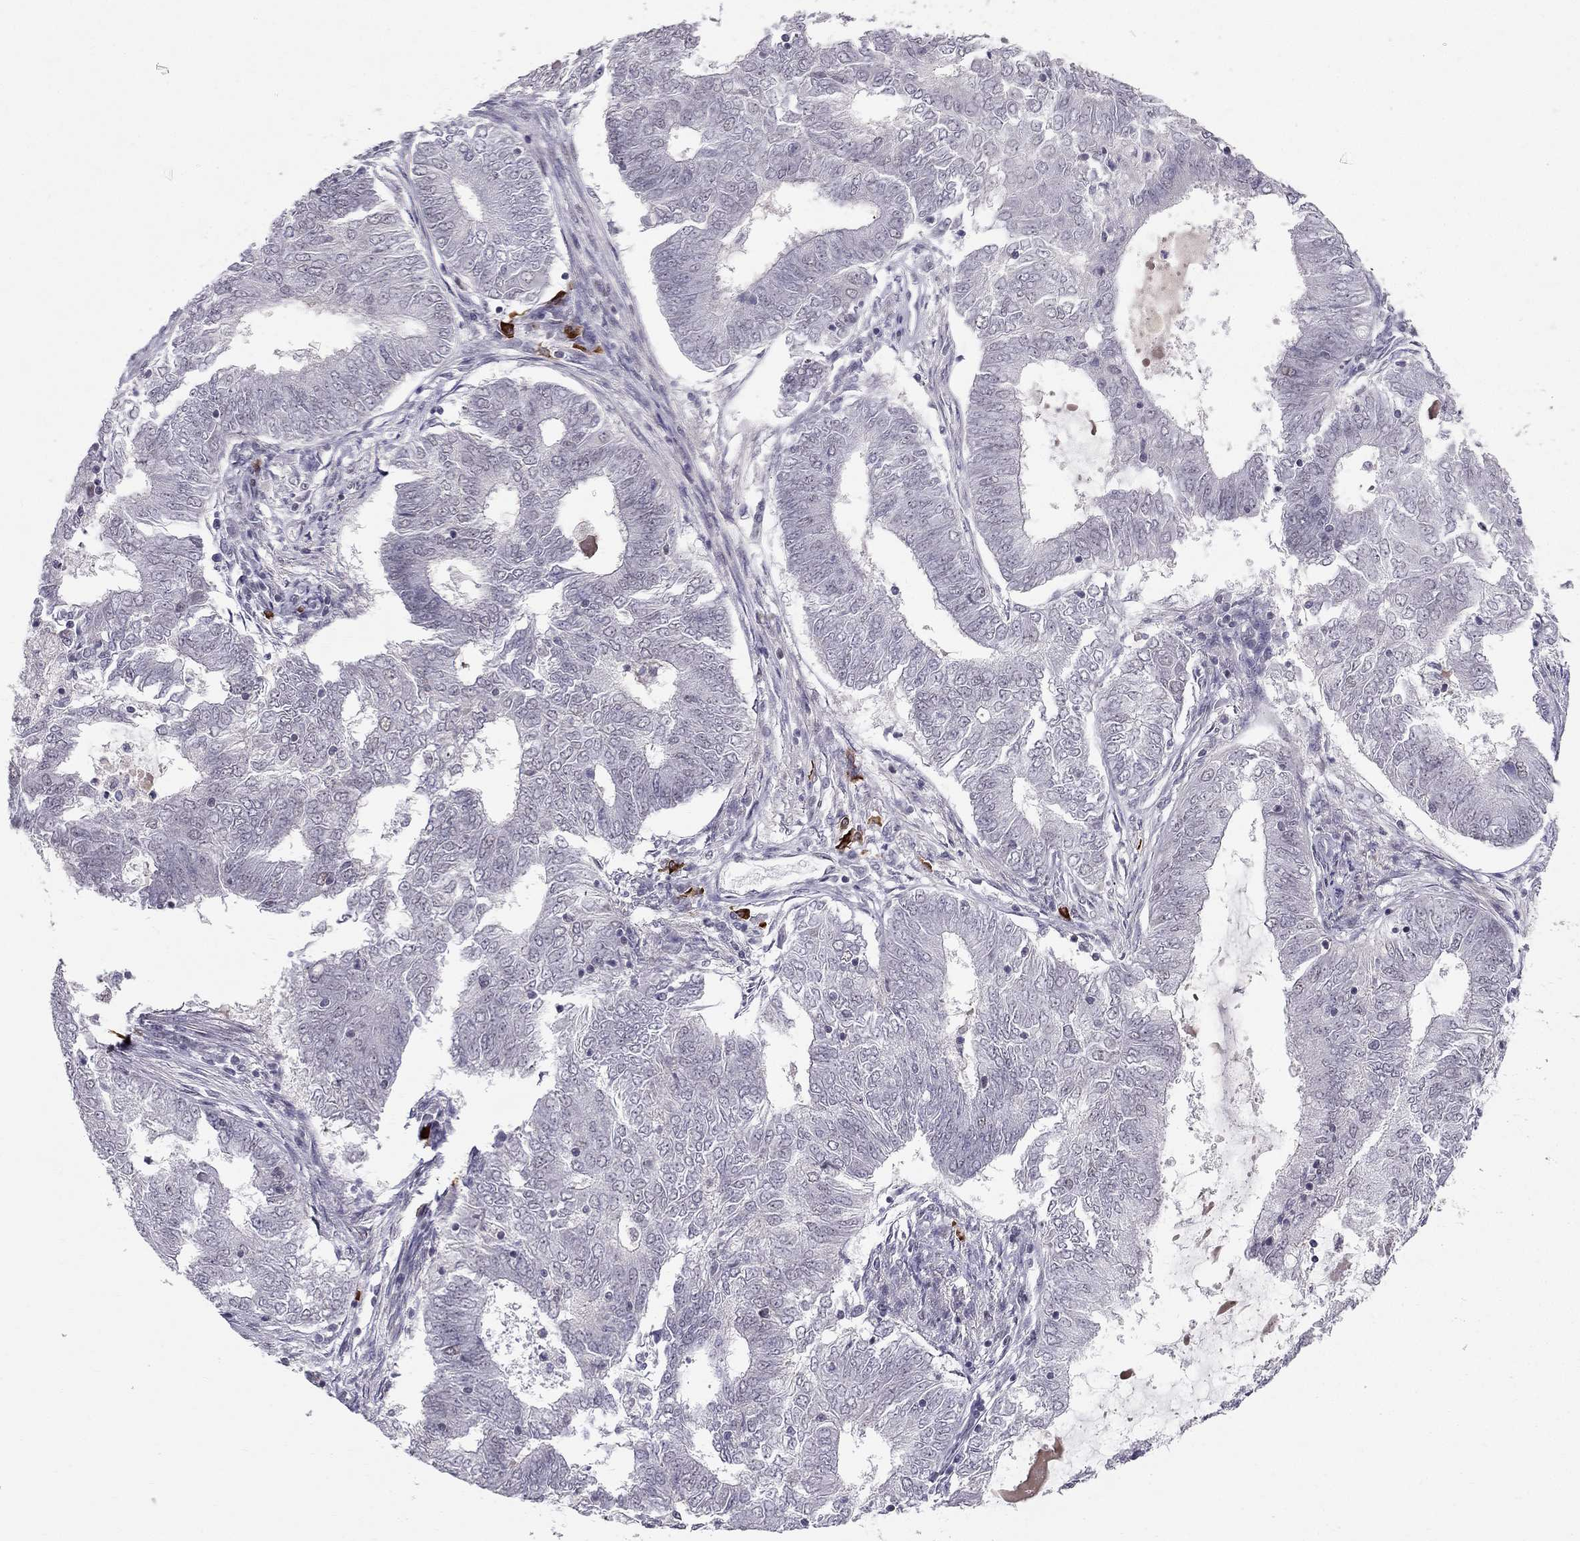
{"staining": {"intensity": "negative", "quantity": "none", "location": "none"}, "tissue": "endometrial cancer", "cell_type": "Tumor cells", "image_type": "cancer", "snomed": [{"axis": "morphology", "description": "Adenocarcinoma, NOS"}, {"axis": "topography", "description": "Endometrium"}], "caption": "The immunohistochemistry (IHC) micrograph has no significant staining in tumor cells of endometrial cancer tissue.", "gene": "RPRD2", "patient": {"sex": "female", "age": 62}}